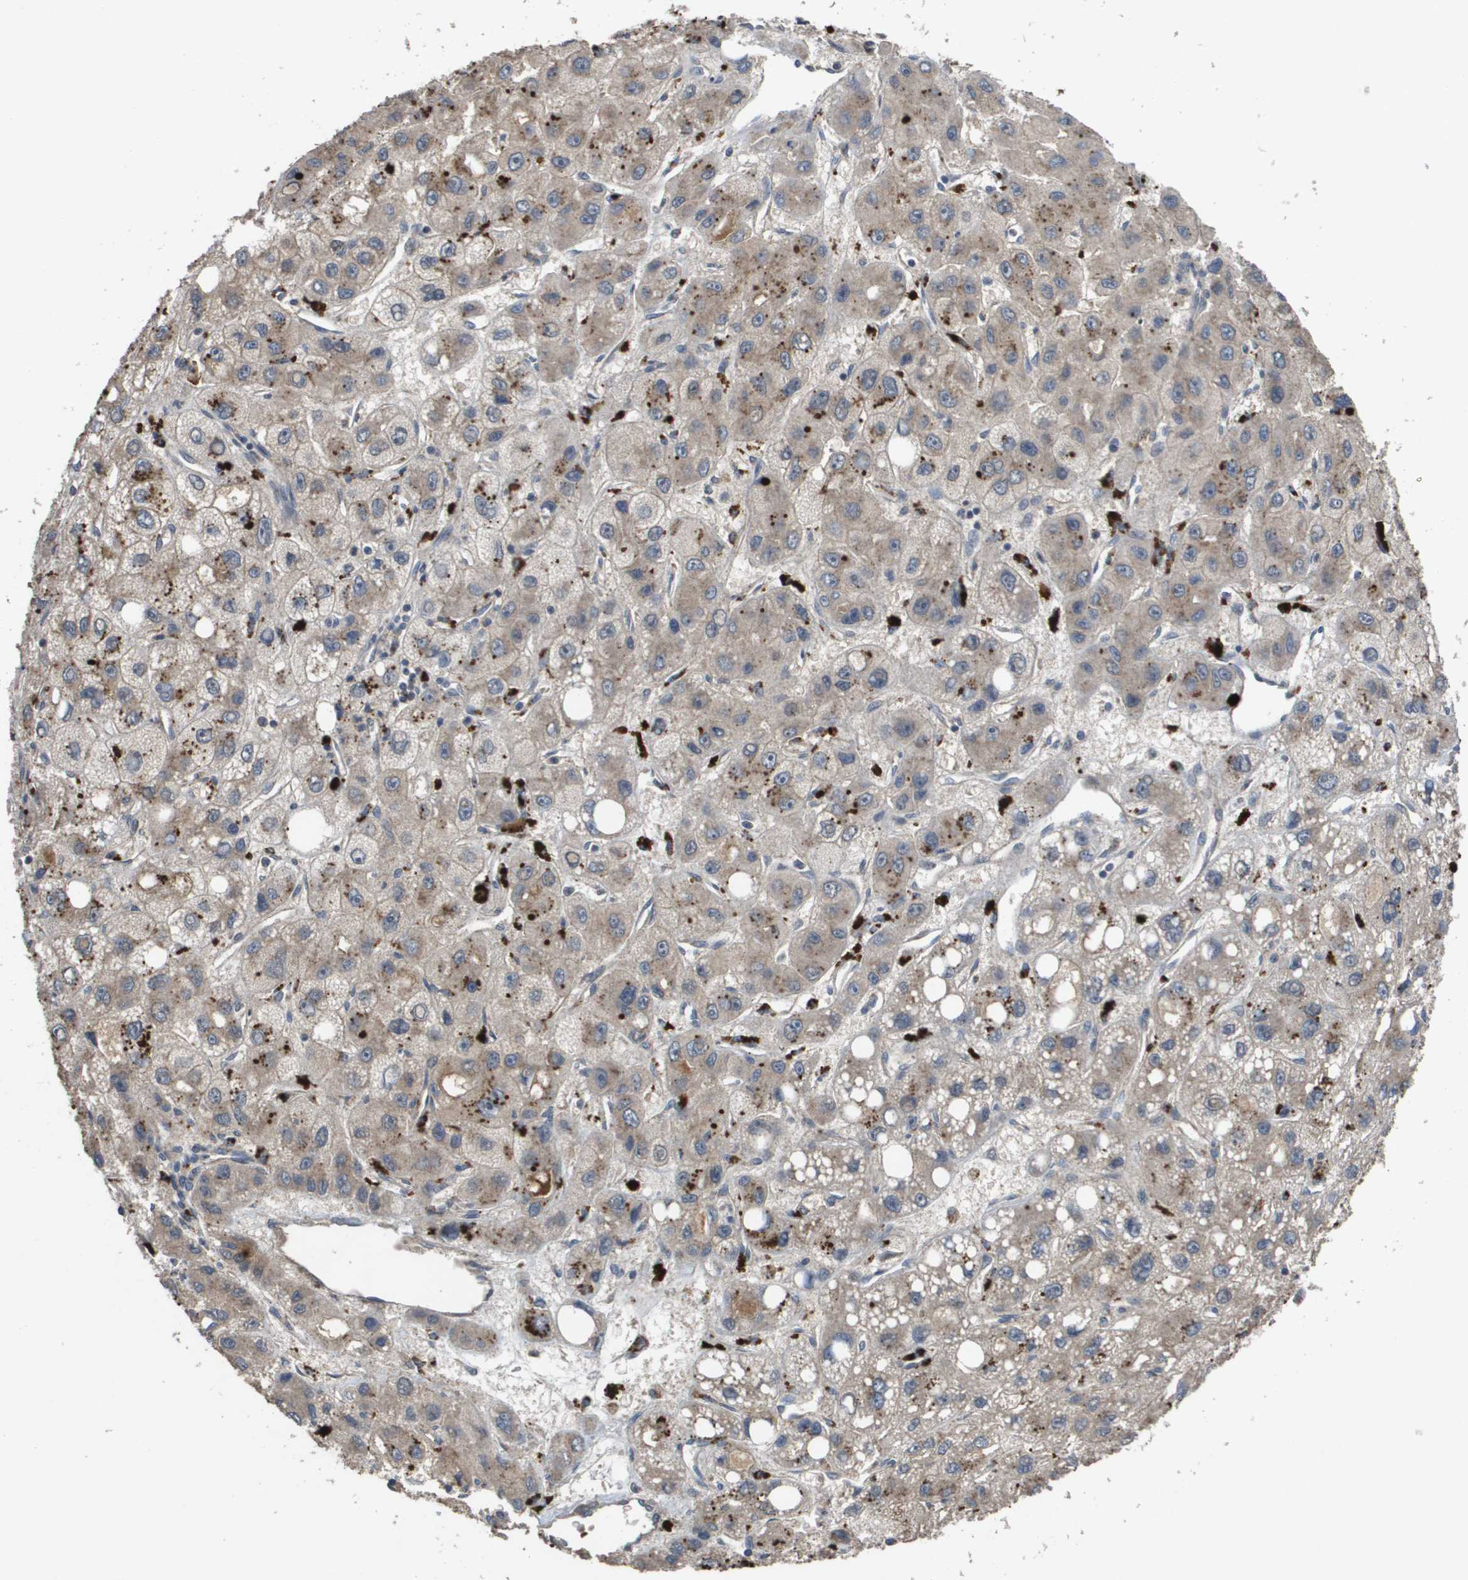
{"staining": {"intensity": "weak", "quantity": ">75%", "location": "cytoplasmic/membranous"}, "tissue": "liver cancer", "cell_type": "Tumor cells", "image_type": "cancer", "snomed": [{"axis": "morphology", "description": "Carcinoma, Hepatocellular, NOS"}, {"axis": "topography", "description": "Liver"}], "caption": "DAB immunohistochemical staining of liver hepatocellular carcinoma shows weak cytoplasmic/membranous protein positivity in about >75% of tumor cells. Immunohistochemistry stains the protein of interest in brown and the nuclei are stained blue.", "gene": "PROC", "patient": {"sex": "male", "age": 55}}